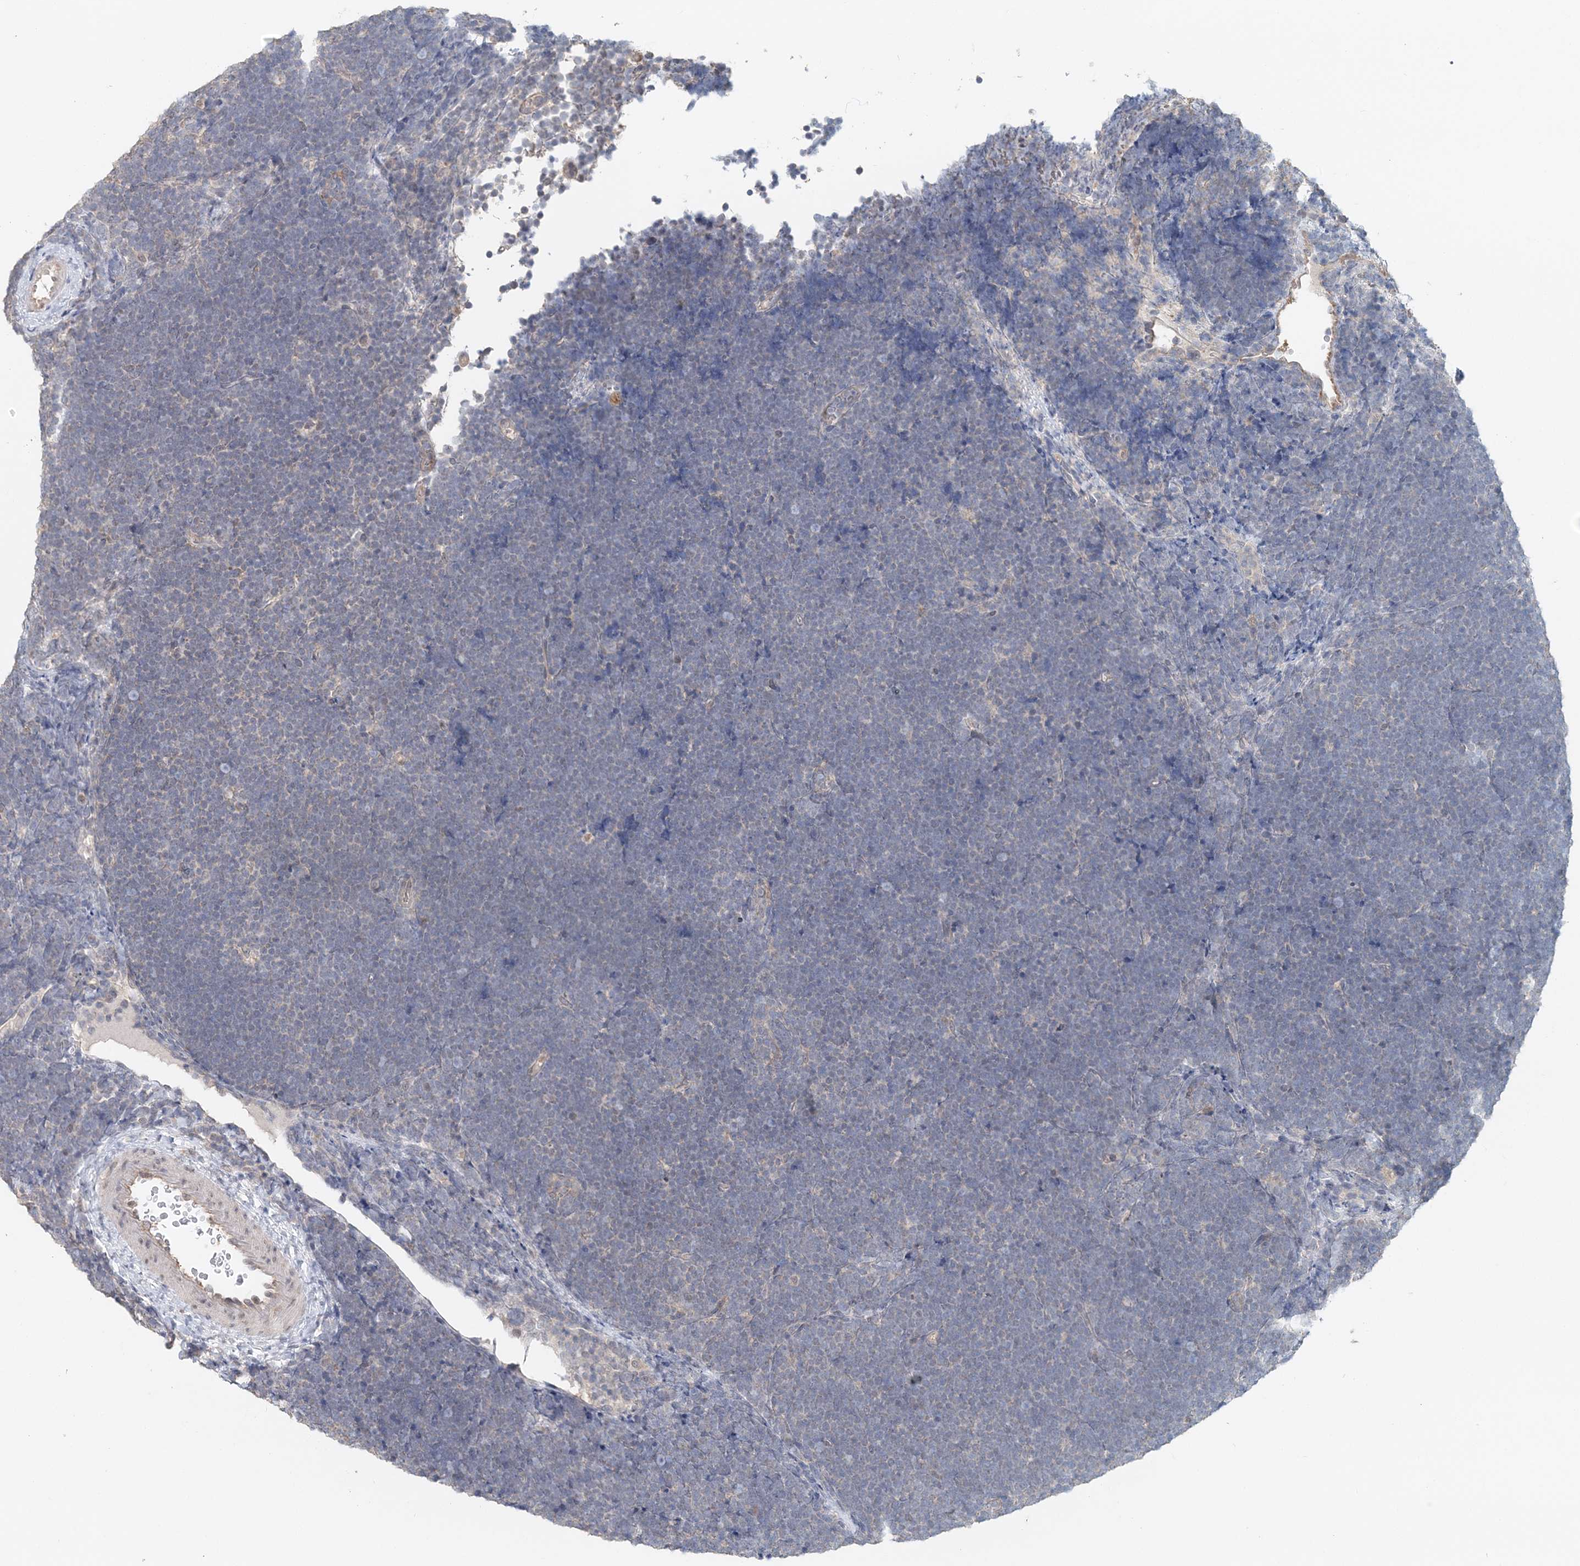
{"staining": {"intensity": "negative", "quantity": "none", "location": "none"}, "tissue": "lymphoma", "cell_type": "Tumor cells", "image_type": "cancer", "snomed": [{"axis": "morphology", "description": "Malignant lymphoma, non-Hodgkin's type, High grade"}, {"axis": "topography", "description": "Lymph node"}], "caption": "Immunohistochemical staining of lymphoma displays no significant staining in tumor cells. (Brightfield microscopy of DAB IHC at high magnification).", "gene": "FBXO38", "patient": {"sex": "male", "age": 13}}